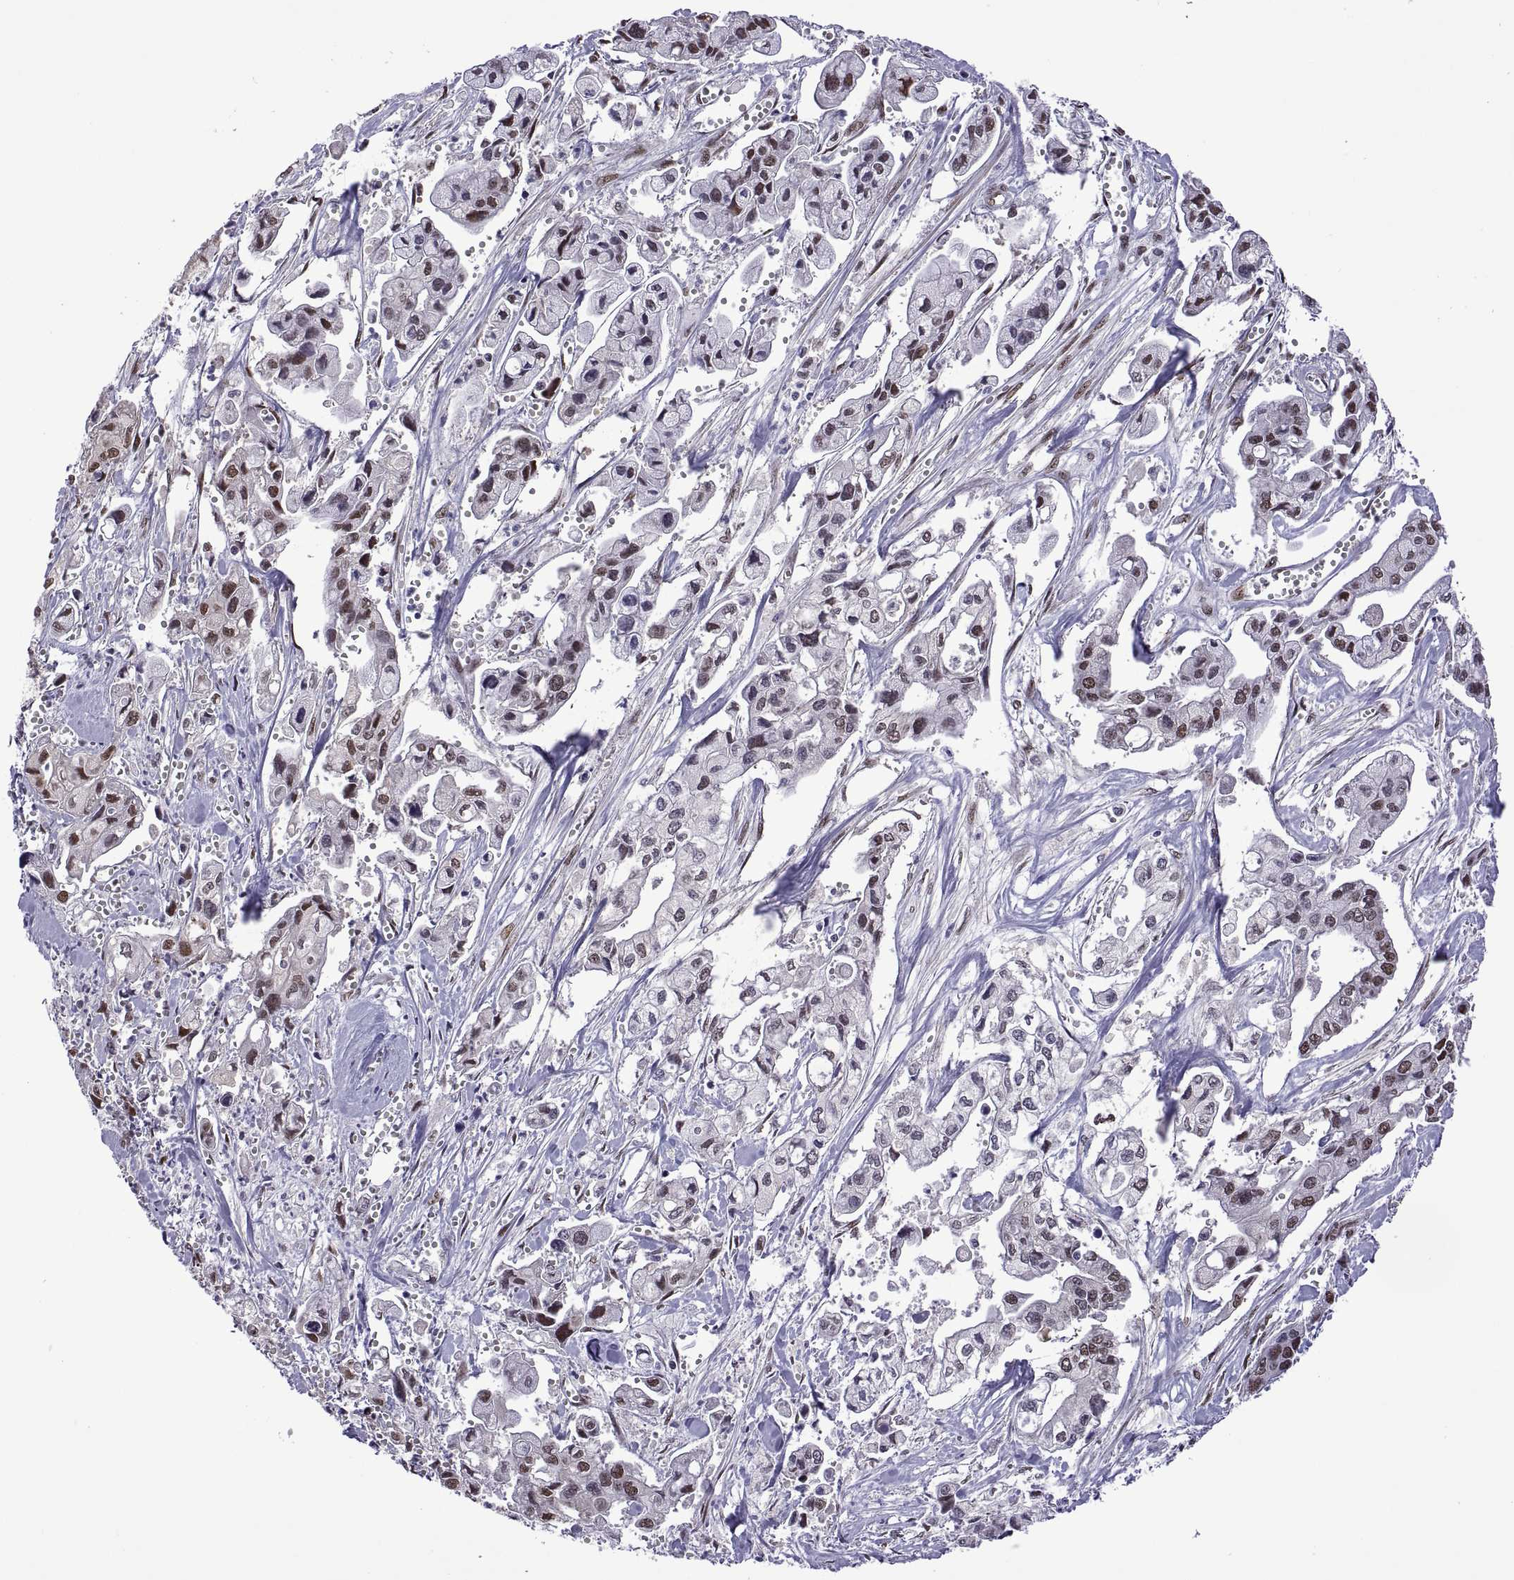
{"staining": {"intensity": "moderate", "quantity": "25%-75%", "location": "nuclear"}, "tissue": "pancreatic cancer", "cell_type": "Tumor cells", "image_type": "cancer", "snomed": [{"axis": "morphology", "description": "Adenocarcinoma, NOS"}, {"axis": "topography", "description": "Pancreas"}], "caption": "DAB immunohistochemical staining of pancreatic cancer (adenocarcinoma) demonstrates moderate nuclear protein staining in about 25%-75% of tumor cells. (DAB IHC with brightfield microscopy, high magnification).", "gene": "NR4A1", "patient": {"sex": "male", "age": 70}}